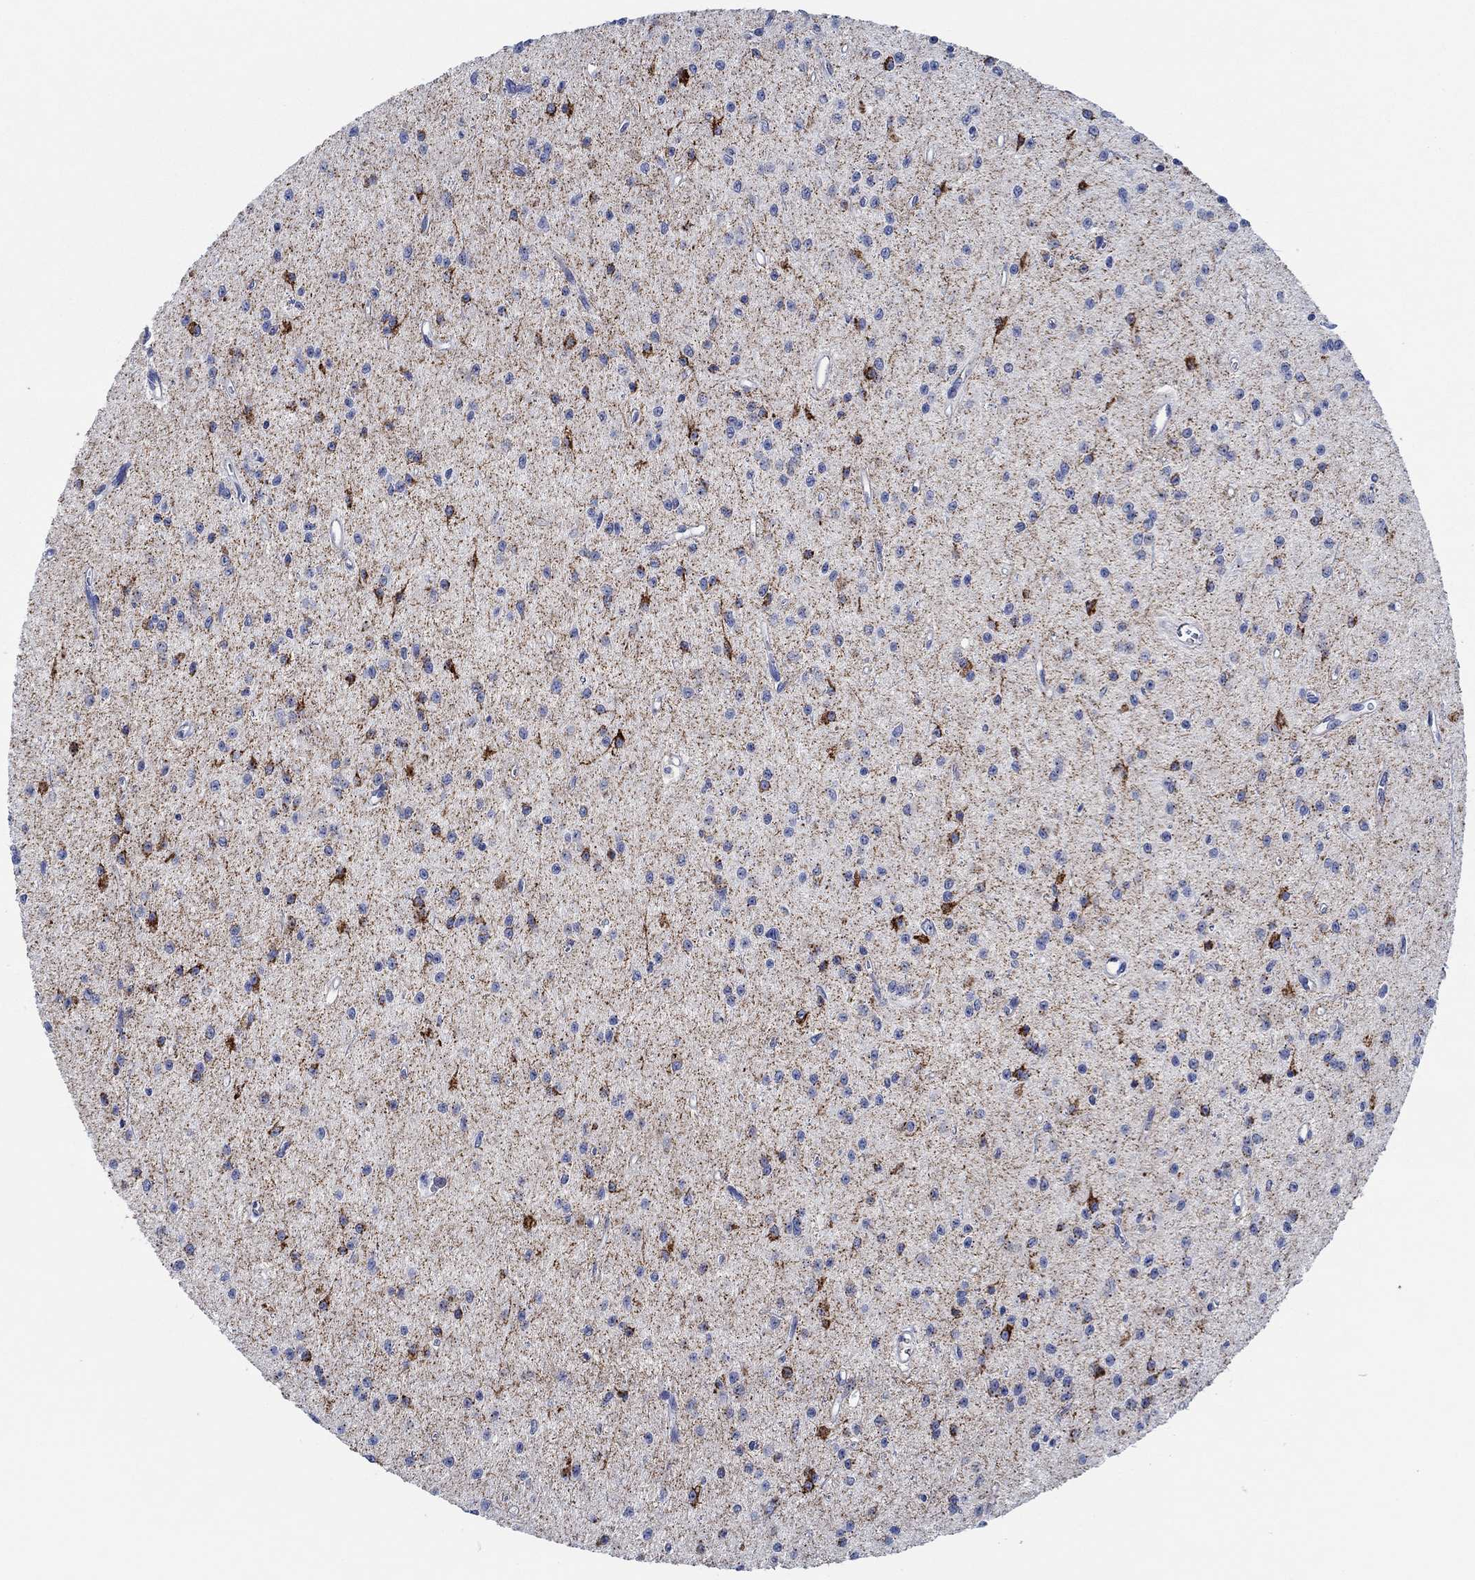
{"staining": {"intensity": "strong", "quantity": "<25%", "location": "cytoplasmic/membranous"}, "tissue": "glioma", "cell_type": "Tumor cells", "image_type": "cancer", "snomed": [{"axis": "morphology", "description": "Glioma, malignant, Low grade"}, {"axis": "topography", "description": "Brain"}], "caption": "Low-grade glioma (malignant) was stained to show a protein in brown. There is medium levels of strong cytoplasmic/membranous expression in about <25% of tumor cells. (Brightfield microscopy of DAB IHC at high magnification).", "gene": "CPM", "patient": {"sex": "female", "age": 45}}